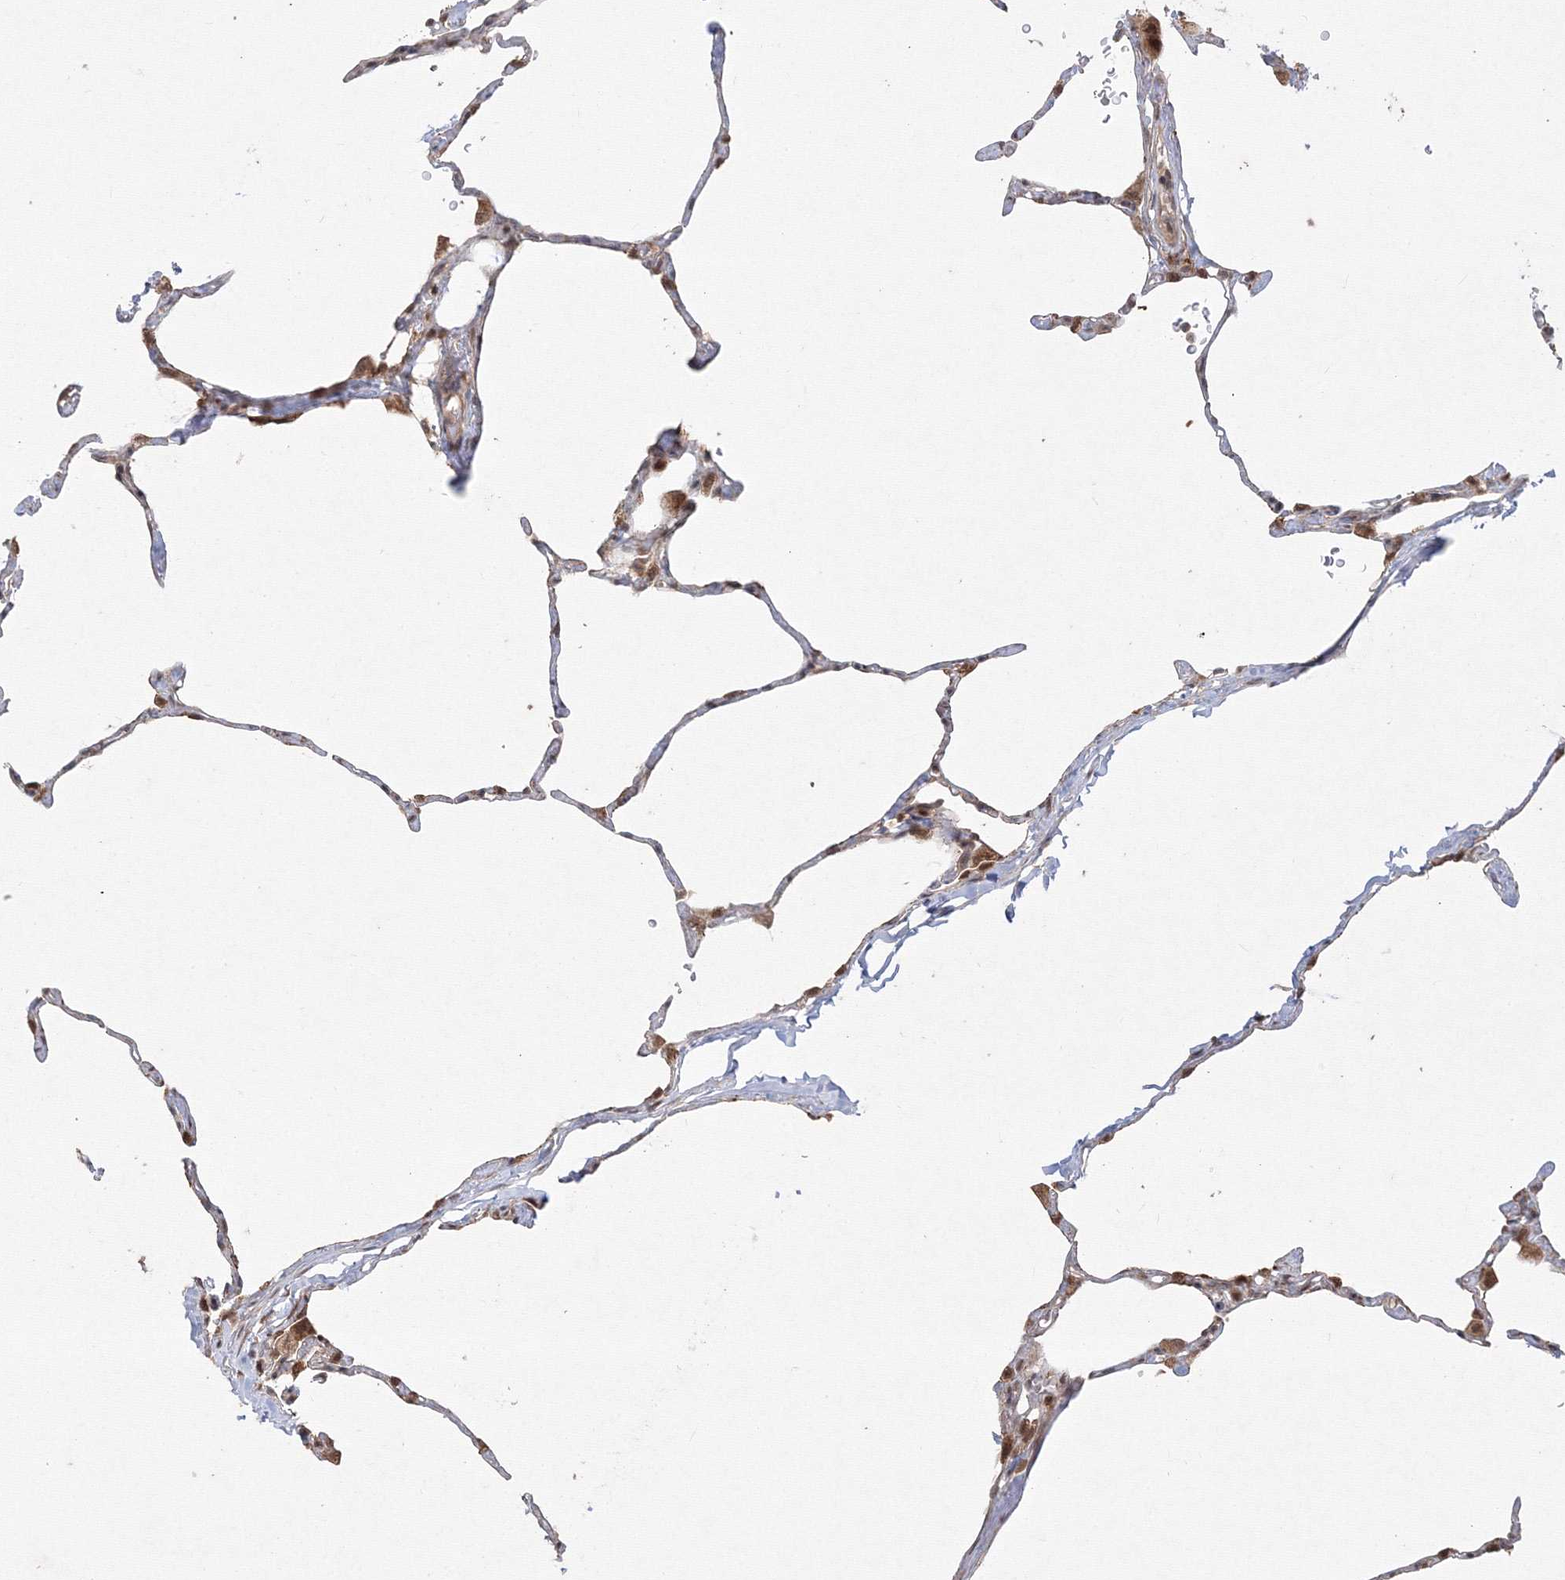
{"staining": {"intensity": "moderate", "quantity": "<25%", "location": "cytoplasmic/membranous"}, "tissue": "lung", "cell_type": "Alveolar cells", "image_type": "normal", "snomed": [{"axis": "morphology", "description": "Normal tissue, NOS"}, {"axis": "topography", "description": "Lung"}], "caption": "An immunohistochemistry micrograph of unremarkable tissue is shown. Protein staining in brown labels moderate cytoplasmic/membranous positivity in lung within alveolar cells.", "gene": "COPS4", "patient": {"sex": "male", "age": 65}}